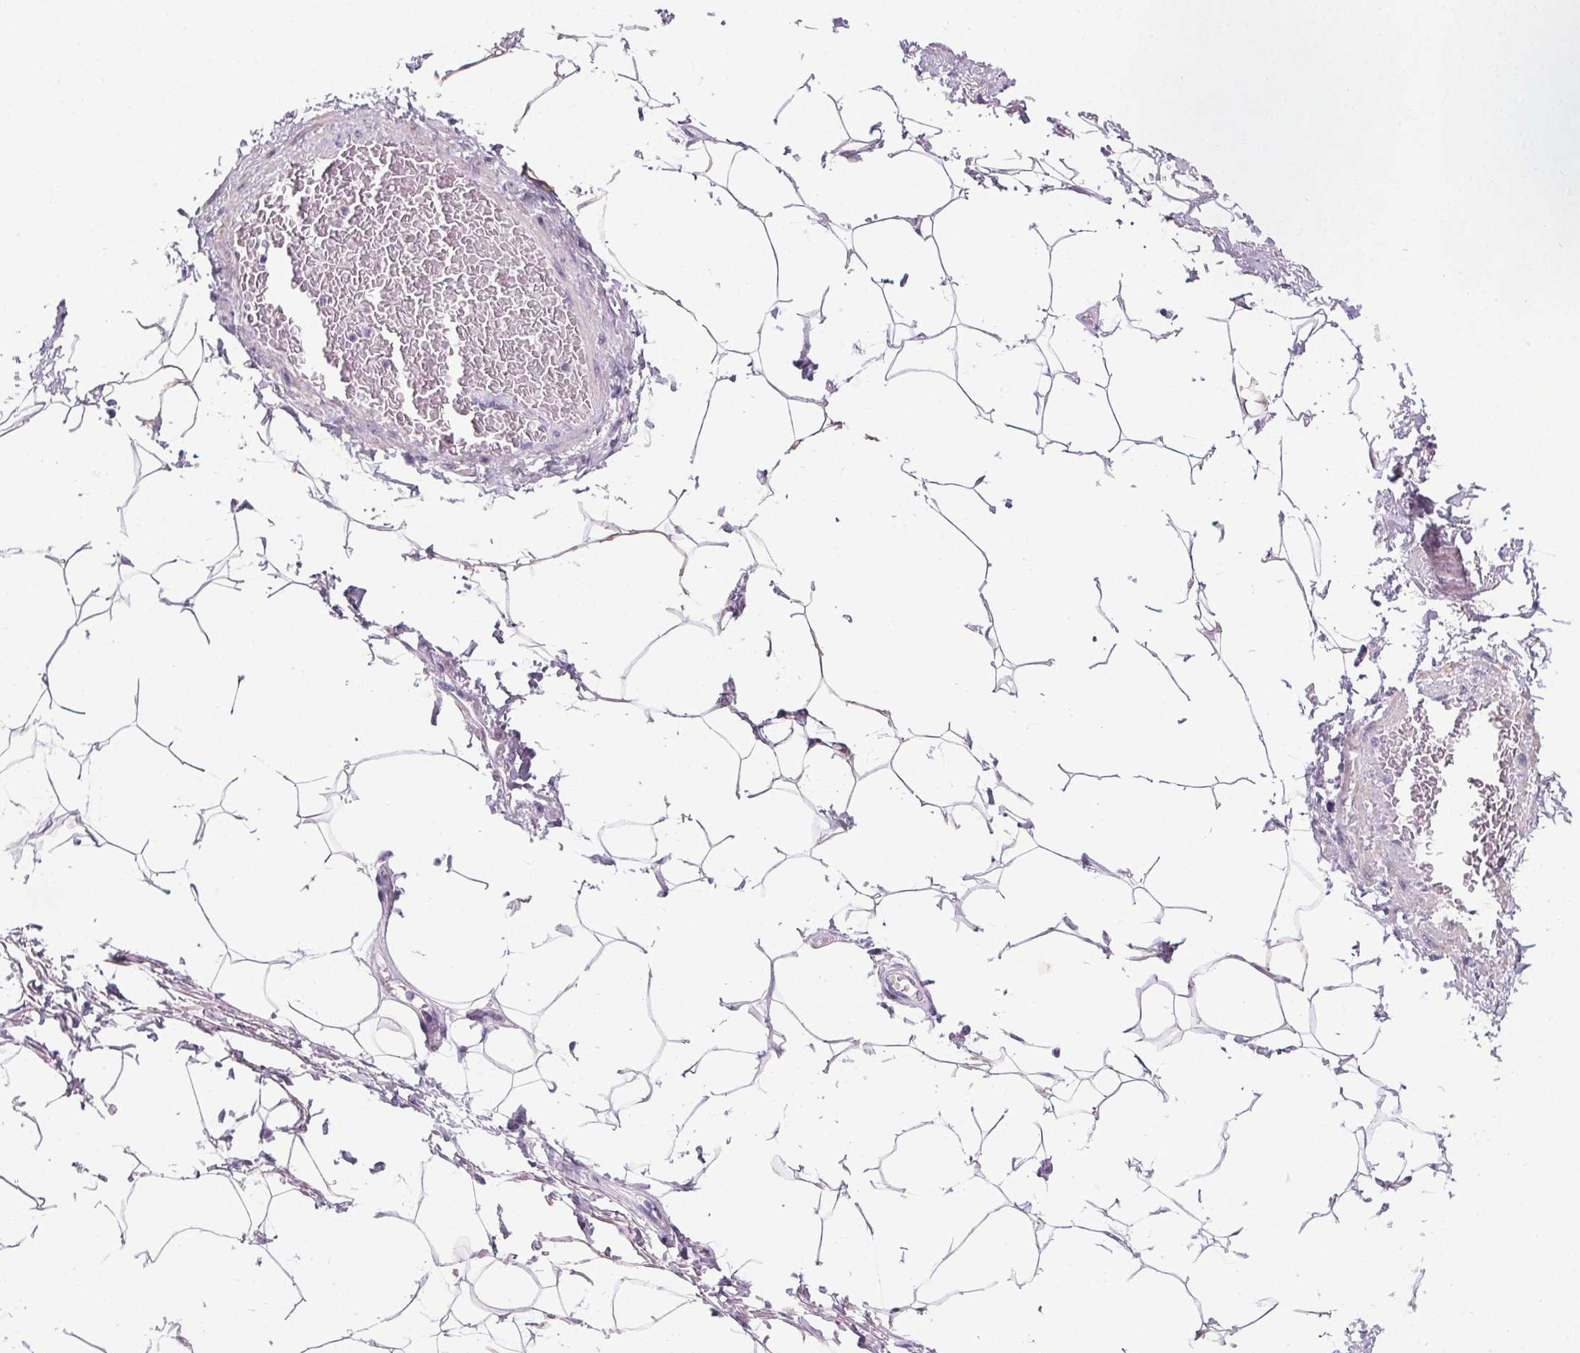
{"staining": {"intensity": "negative", "quantity": "none", "location": "none"}, "tissue": "adipose tissue", "cell_type": "Adipocytes", "image_type": "normal", "snomed": [{"axis": "morphology", "description": "Normal tissue, NOS"}, {"axis": "topography", "description": "Peripheral nerve tissue"}], "caption": "DAB immunohistochemical staining of unremarkable adipose tissue displays no significant expression in adipocytes.", "gene": "ELAVL2", "patient": {"sex": "male", "age": 51}}